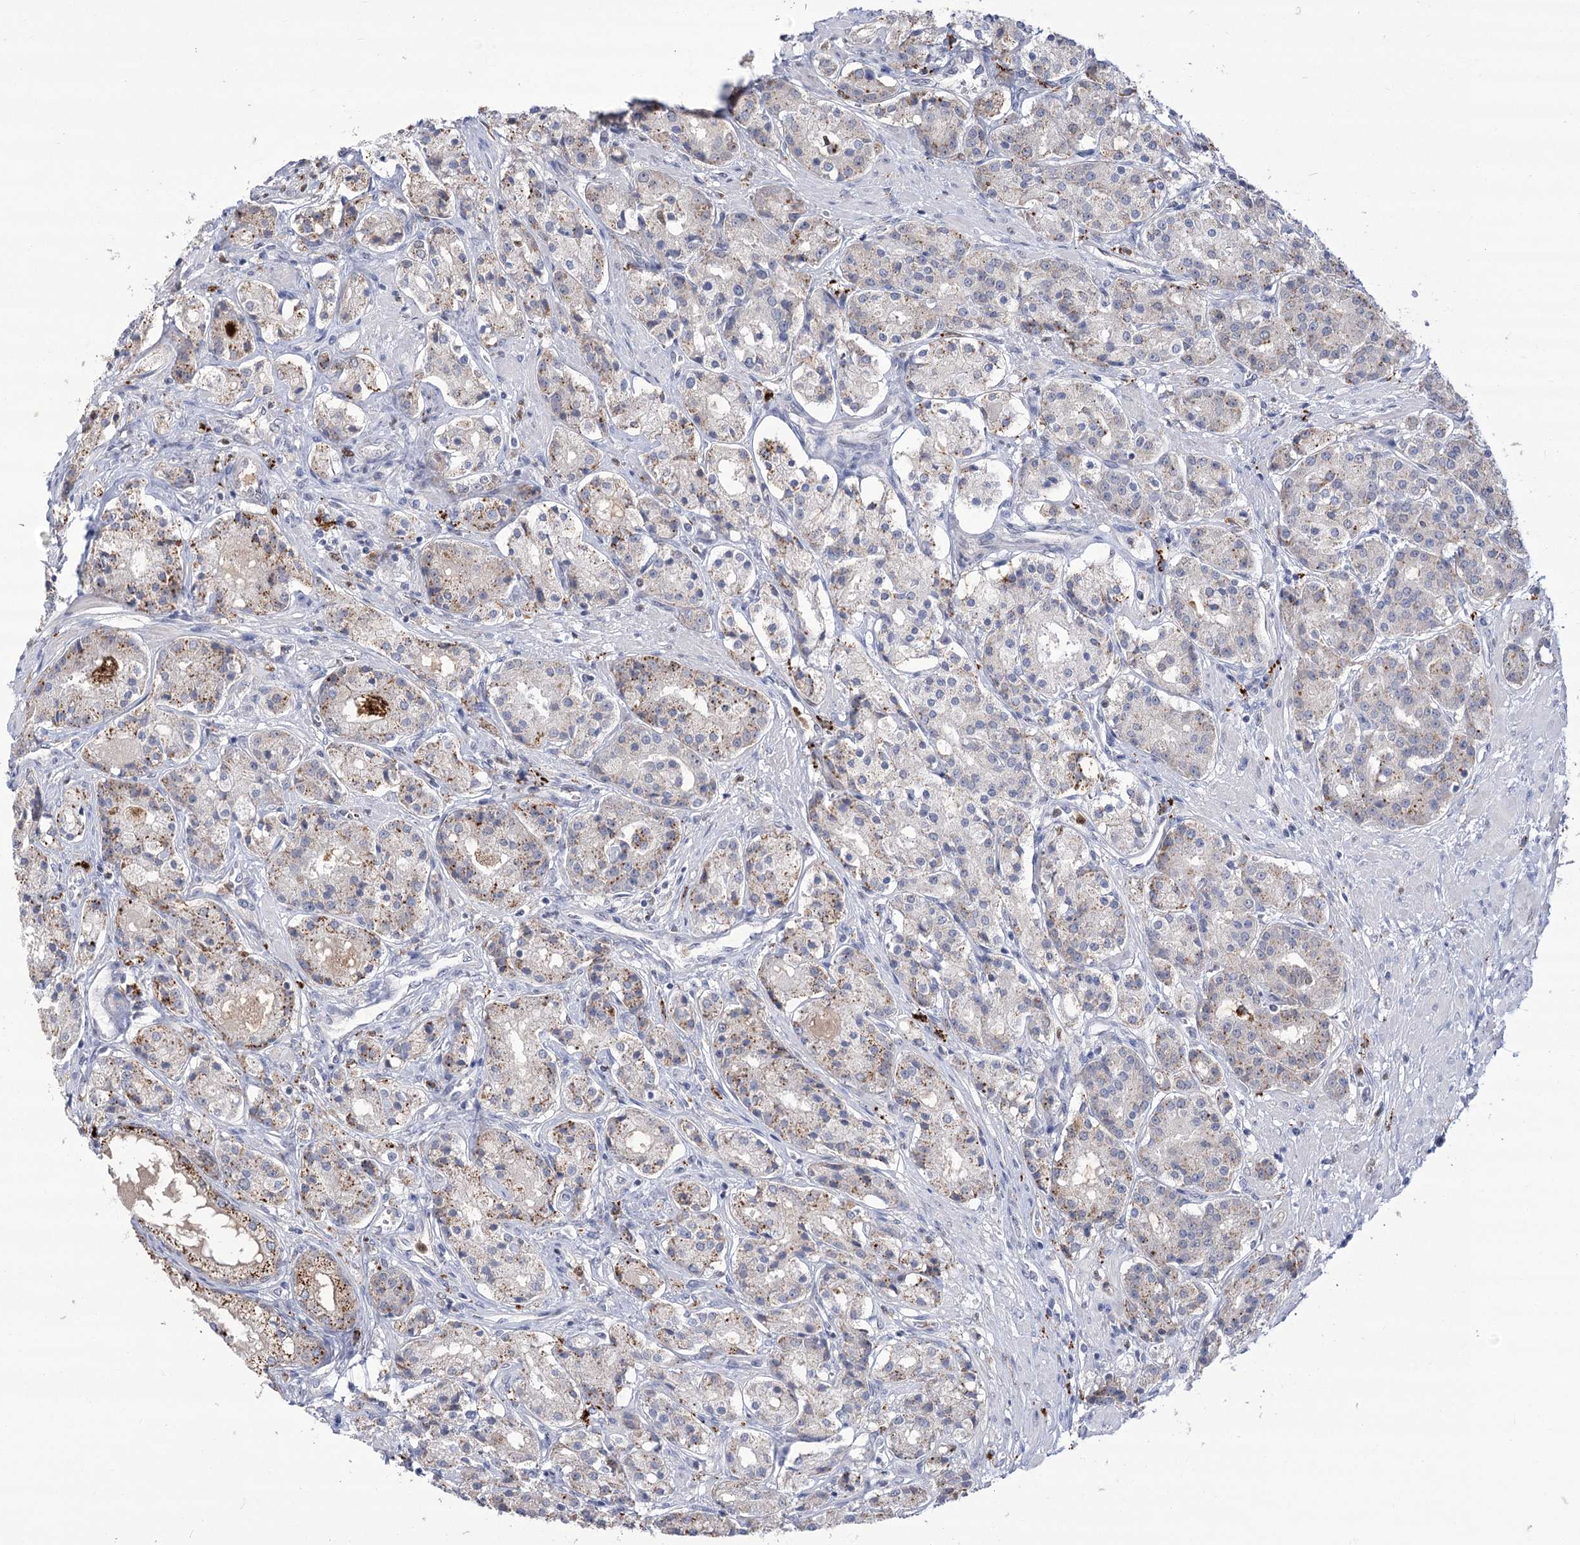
{"staining": {"intensity": "moderate", "quantity": "<25%", "location": "cytoplasmic/membranous"}, "tissue": "prostate cancer", "cell_type": "Tumor cells", "image_type": "cancer", "snomed": [{"axis": "morphology", "description": "Adenocarcinoma, High grade"}, {"axis": "topography", "description": "Prostate"}], "caption": "Protein analysis of prostate cancer (high-grade adenocarcinoma) tissue exhibits moderate cytoplasmic/membranous staining in about <25% of tumor cells. (DAB IHC, brown staining for protein, blue staining for nuclei).", "gene": "SIAE", "patient": {"sex": "male", "age": 60}}